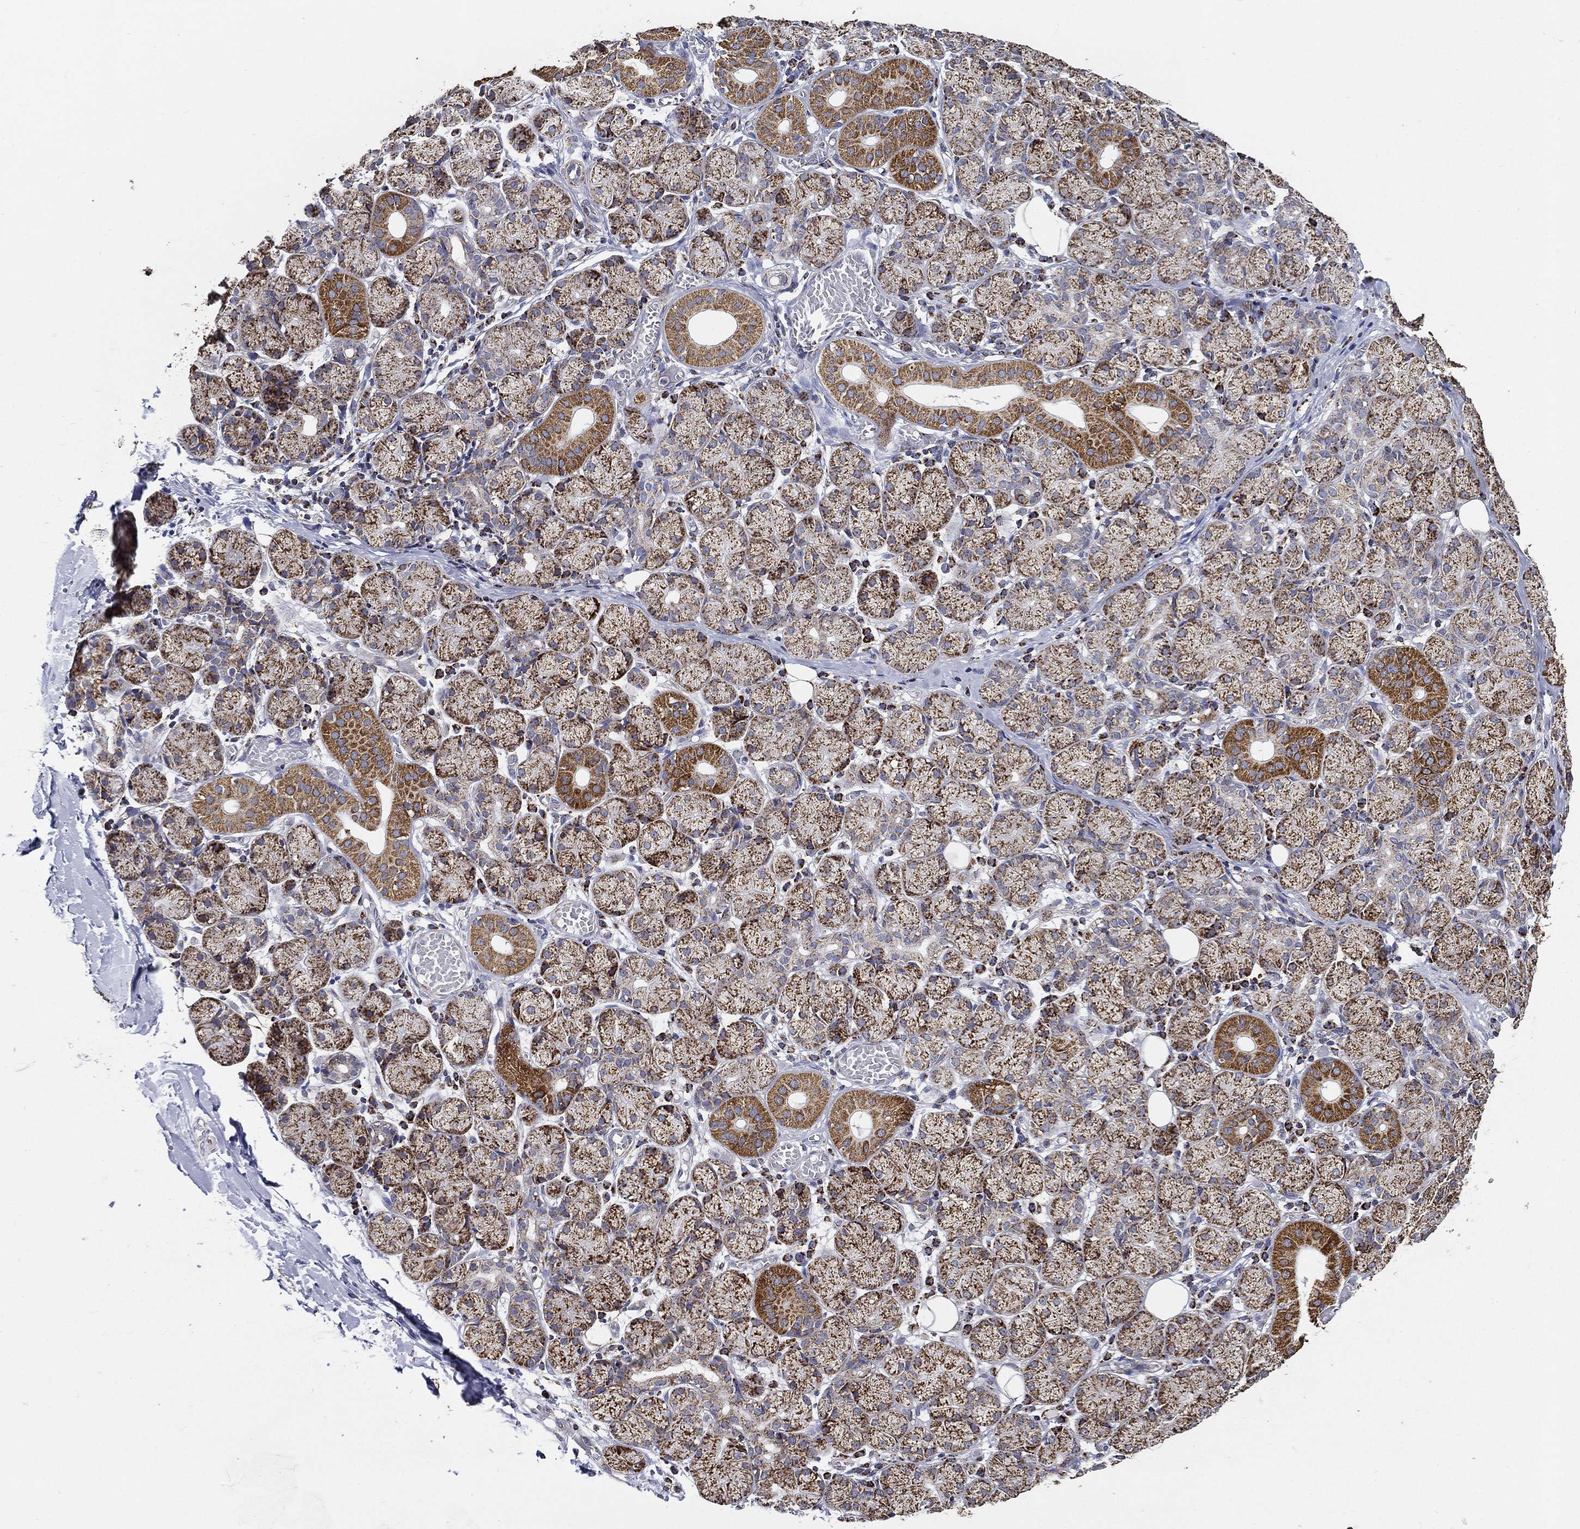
{"staining": {"intensity": "moderate", "quantity": ">75%", "location": "cytoplasmic/membranous"}, "tissue": "salivary gland", "cell_type": "Glandular cells", "image_type": "normal", "snomed": [{"axis": "morphology", "description": "Normal tissue, NOS"}, {"axis": "topography", "description": "Salivary gland"}, {"axis": "topography", "description": "Peripheral nerve tissue"}], "caption": "The image demonstrates immunohistochemical staining of normal salivary gland. There is moderate cytoplasmic/membranous positivity is identified in about >75% of glandular cells.", "gene": "NDUFAB1", "patient": {"sex": "female", "age": 24}}